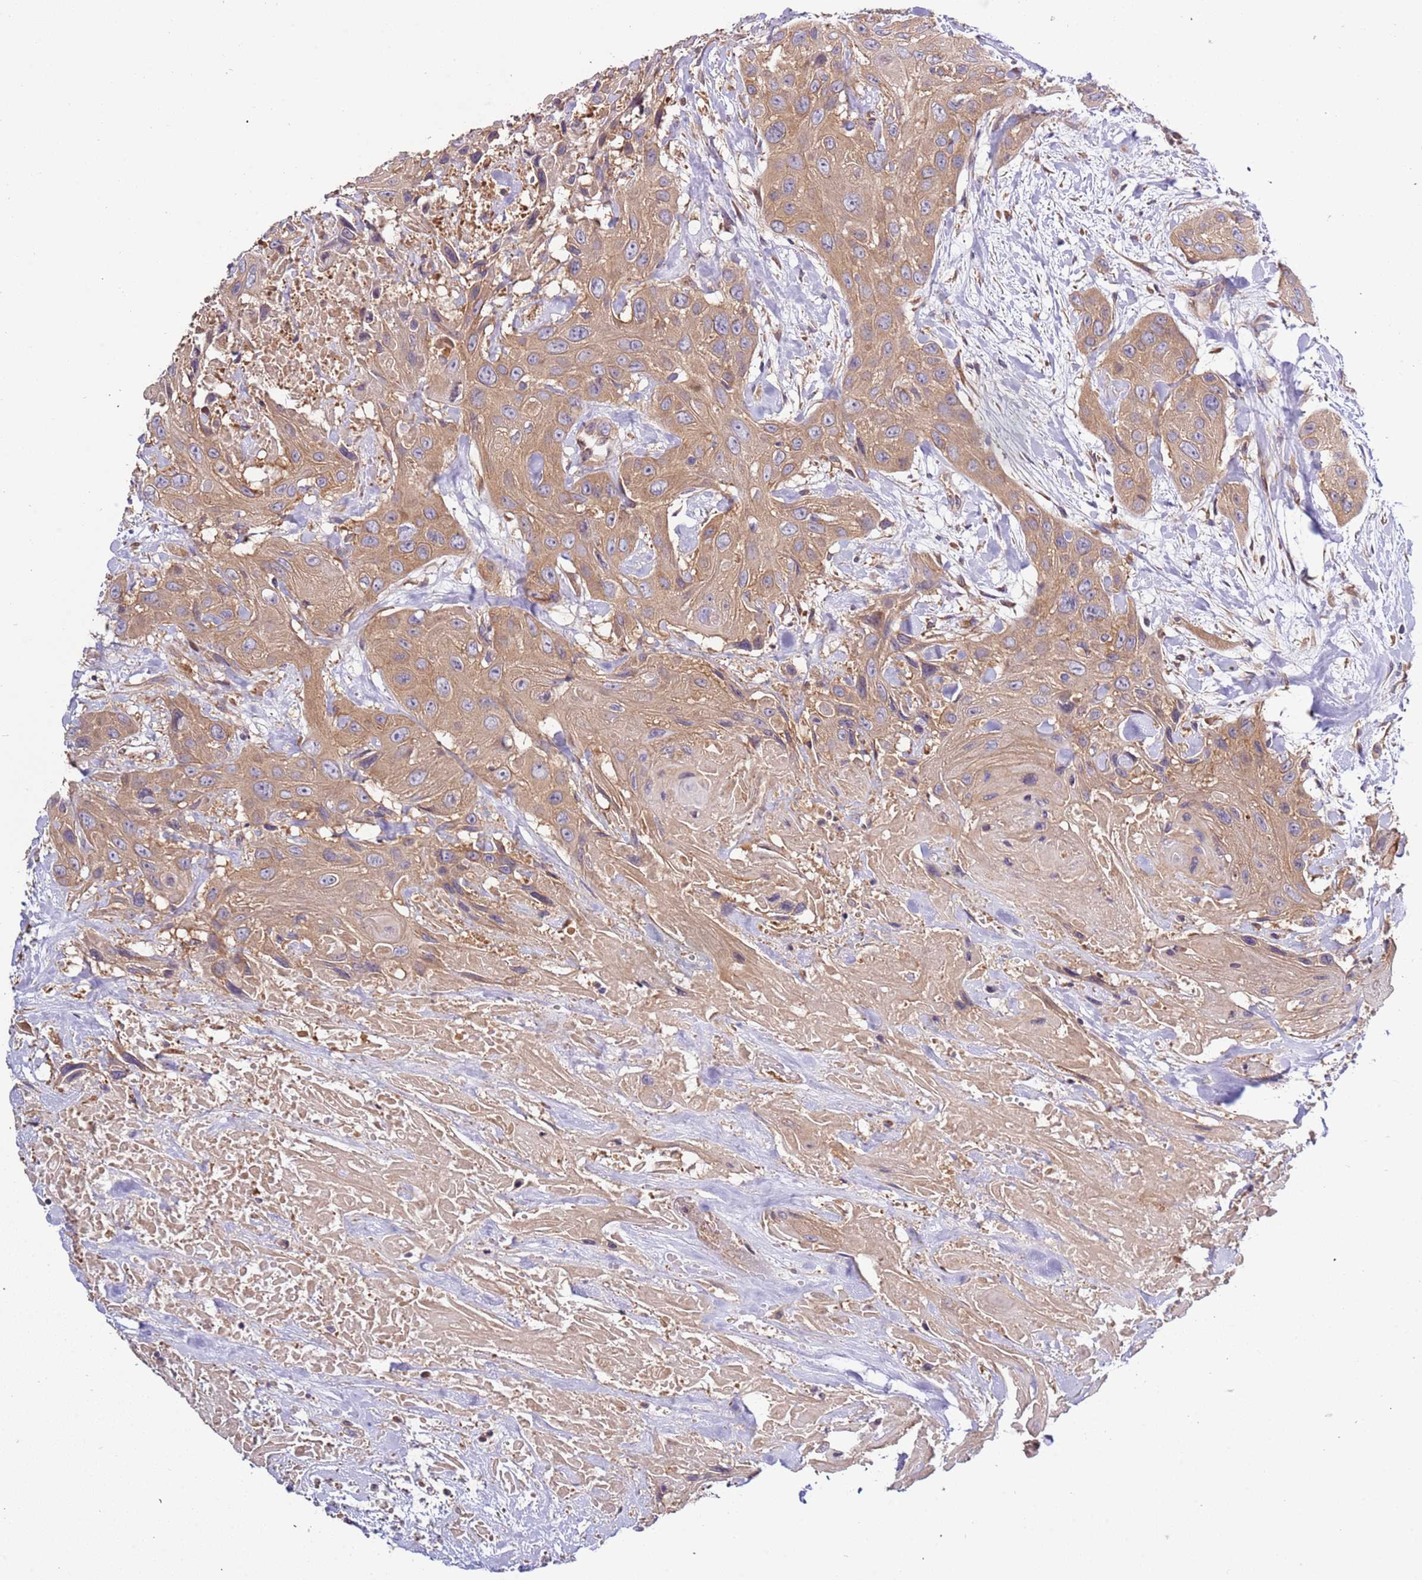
{"staining": {"intensity": "moderate", "quantity": ">75%", "location": "cytoplasmic/membranous"}, "tissue": "head and neck cancer", "cell_type": "Tumor cells", "image_type": "cancer", "snomed": [{"axis": "morphology", "description": "Squamous cell carcinoma, NOS"}, {"axis": "topography", "description": "Head-Neck"}], "caption": "Protein staining demonstrates moderate cytoplasmic/membranous staining in about >75% of tumor cells in head and neck cancer (squamous cell carcinoma).", "gene": "LAMB4", "patient": {"sex": "male", "age": 81}}